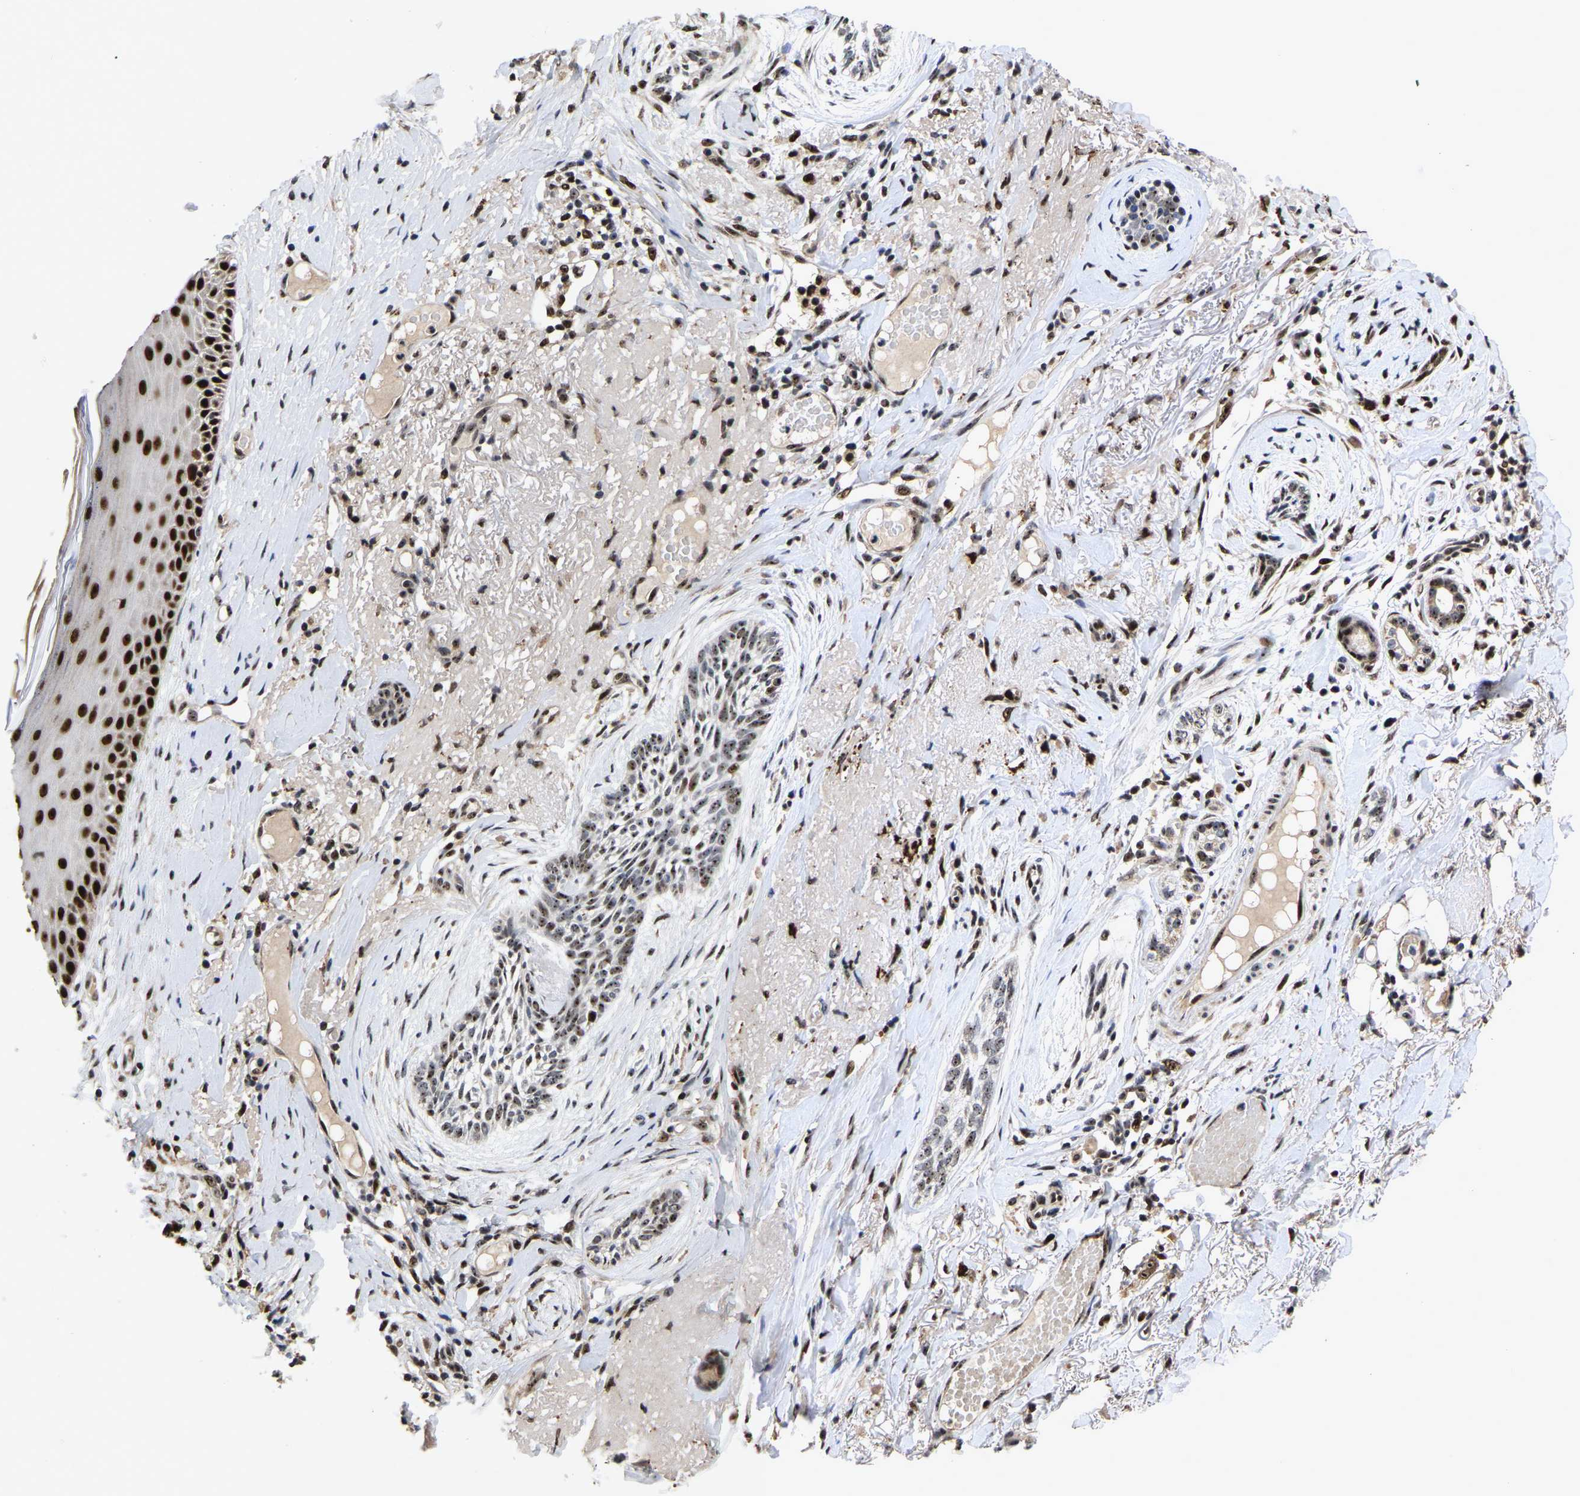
{"staining": {"intensity": "strong", "quantity": ">75%", "location": "cytoplasmic/membranous,nuclear"}, "tissue": "skin cancer", "cell_type": "Tumor cells", "image_type": "cancer", "snomed": [{"axis": "morphology", "description": "Basal cell carcinoma"}, {"axis": "topography", "description": "Skin"}], "caption": "Protein staining shows strong cytoplasmic/membranous and nuclear staining in about >75% of tumor cells in skin cancer (basal cell carcinoma). Immunohistochemistry (ihc) stains the protein in brown and the nuclei are stained blue.", "gene": "JUNB", "patient": {"sex": "female", "age": 88}}